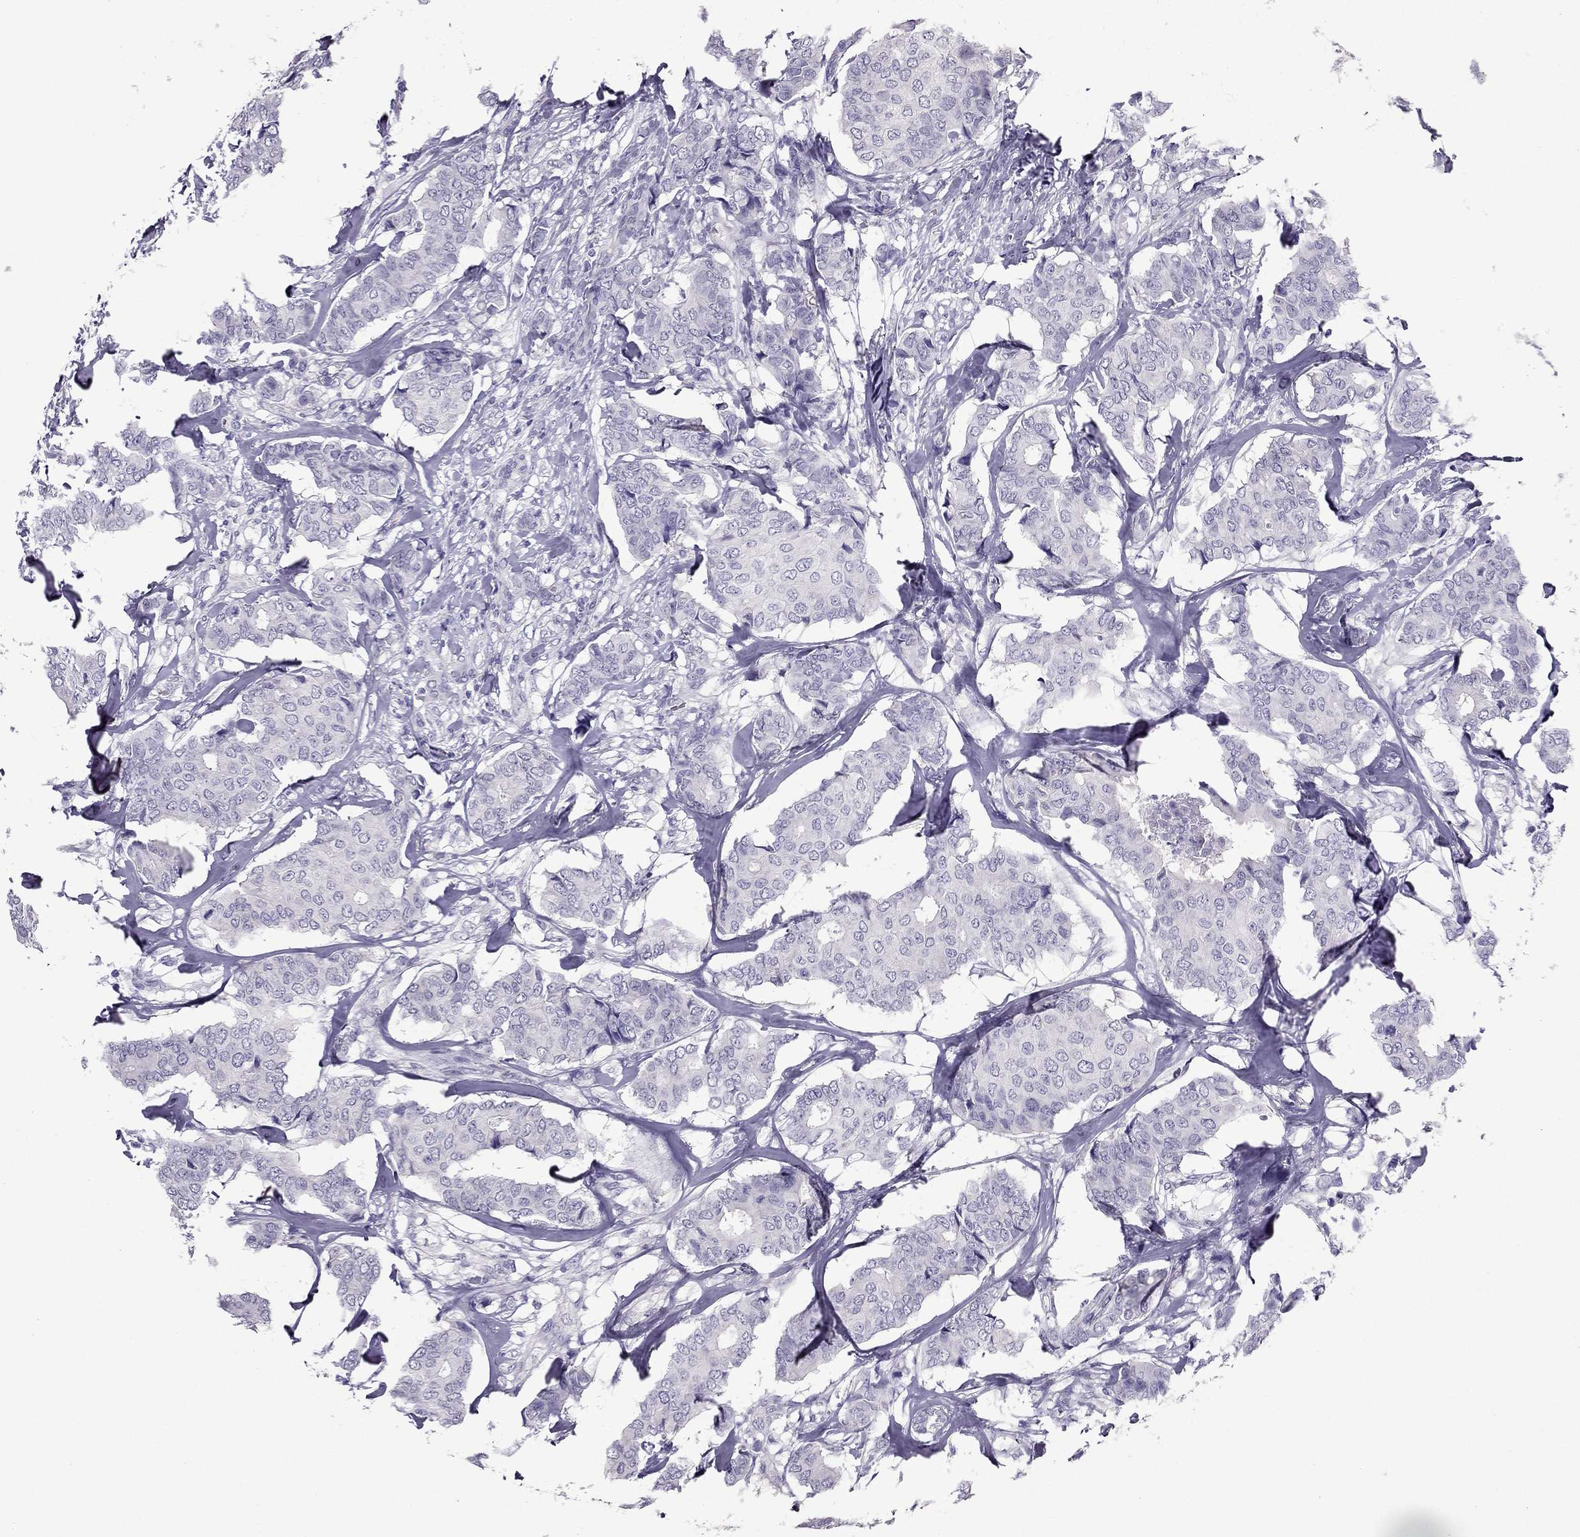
{"staining": {"intensity": "negative", "quantity": "none", "location": "none"}, "tissue": "breast cancer", "cell_type": "Tumor cells", "image_type": "cancer", "snomed": [{"axis": "morphology", "description": "Duct carcinoma"}, {"axis": "topography", "description": "Breast"}], "caption": "High power microscopy photomicrograph of an immunohistochemistry (IHC) histopathology image of breast cancer, revealing no significant positivity in tumor cells.", "gene": "PDE6A", "patient": {"sex": "female", "age": 75}}